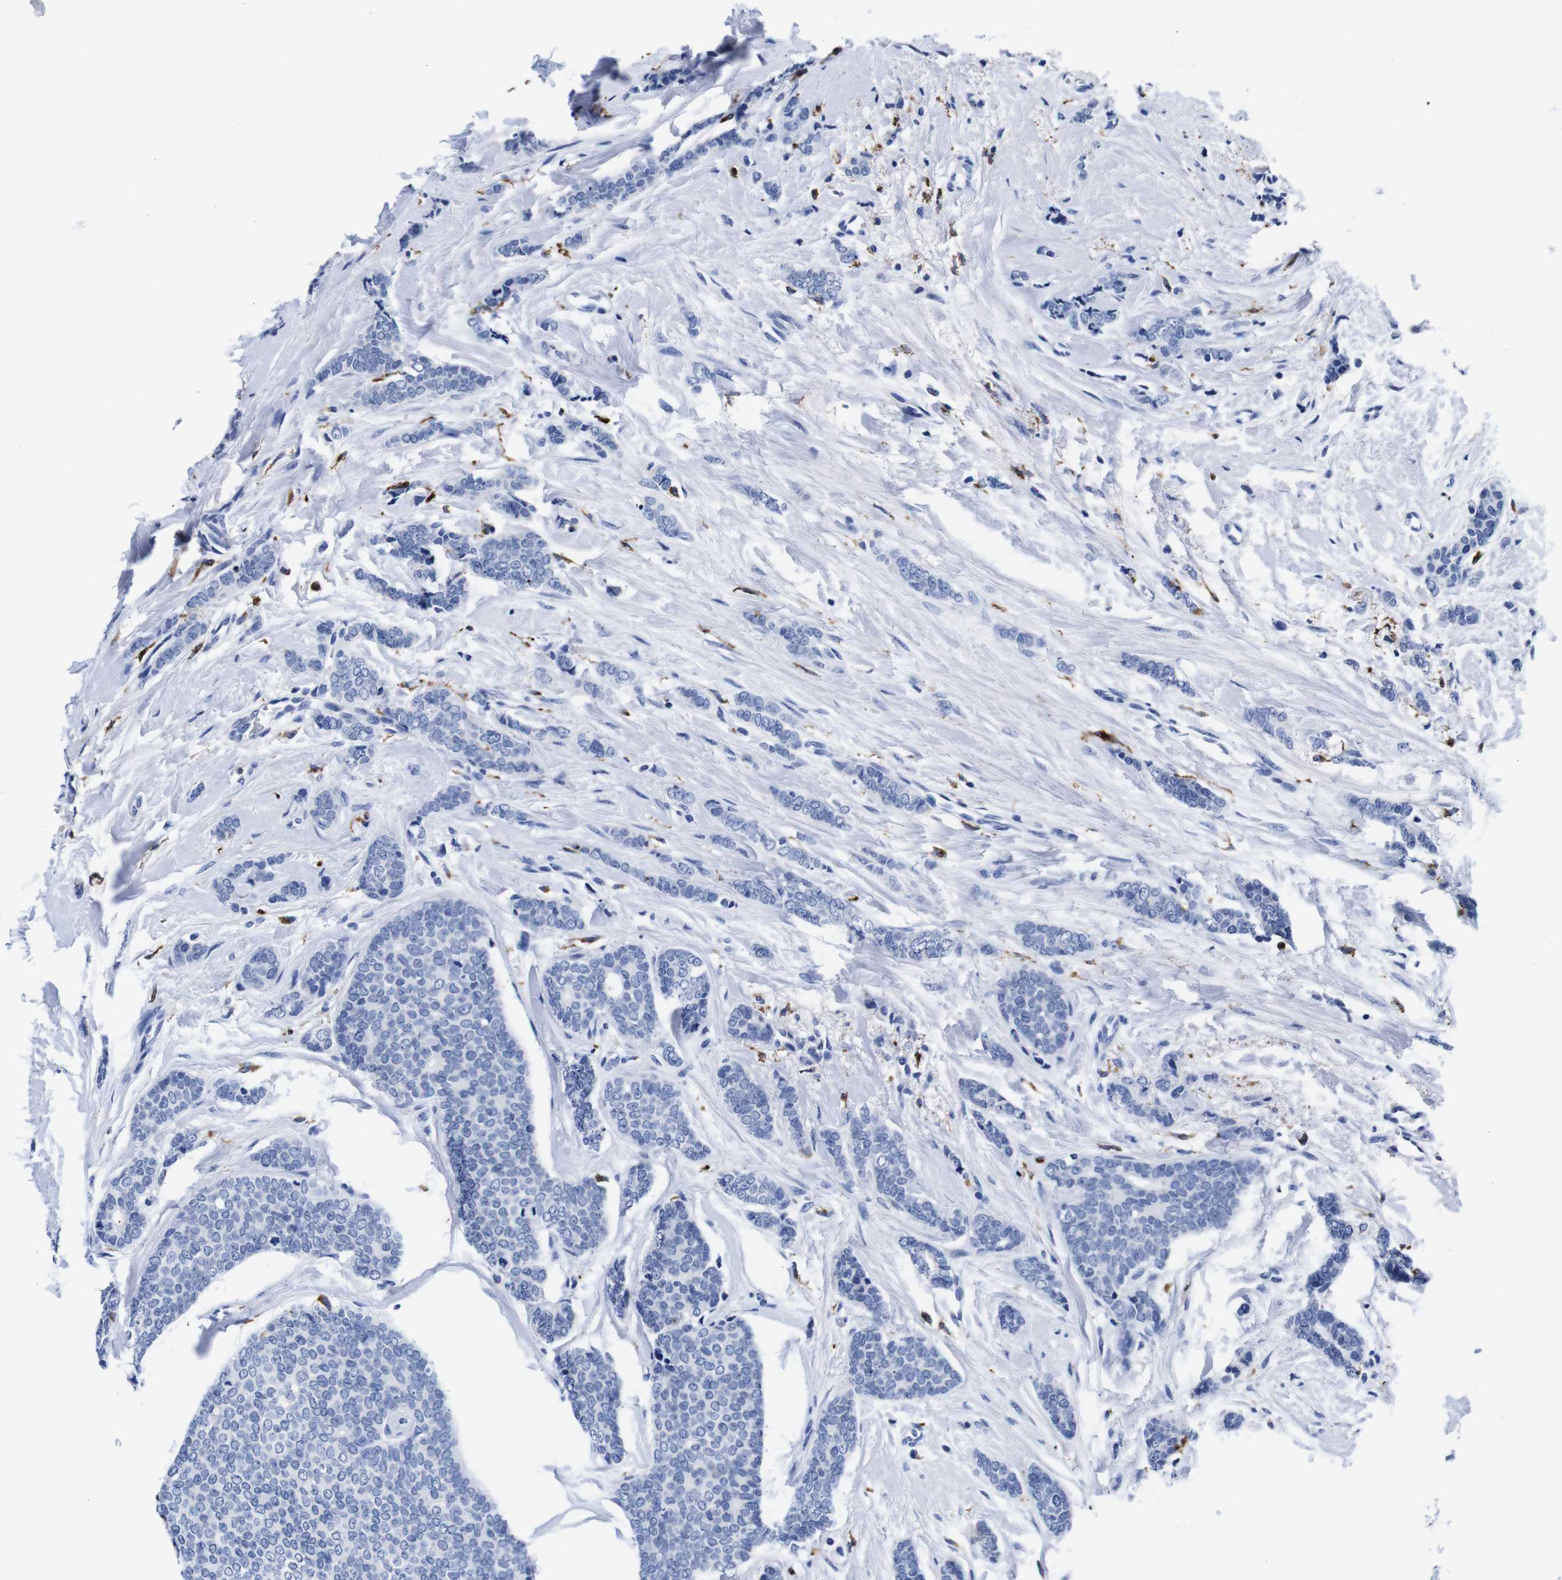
{"staining": {"intensity": "negative", "quantity": "none", "location": "none"}, "tissue": "breast cancer", "cell_type": "Tumor cells", "image_type": "cancer", "snomed": [{"axis": "morphology", "description": "Lobular carcinoma"}, {"axis": "topography", "description": "Skin"}, {"axis": "topography", "description": "Breast"}], "caption": "An image of human breast cancer is negative for staining in tumor cells. The staining was performed using DAB (3,3'-diaminobenzidine) to visualize the protein expression in brown, while the nuclei were stained in blue with hematoxylin (Magnification: 20x).", "gene": "HLA-DMB", "patient": {"sex": "female", "age": 46}}